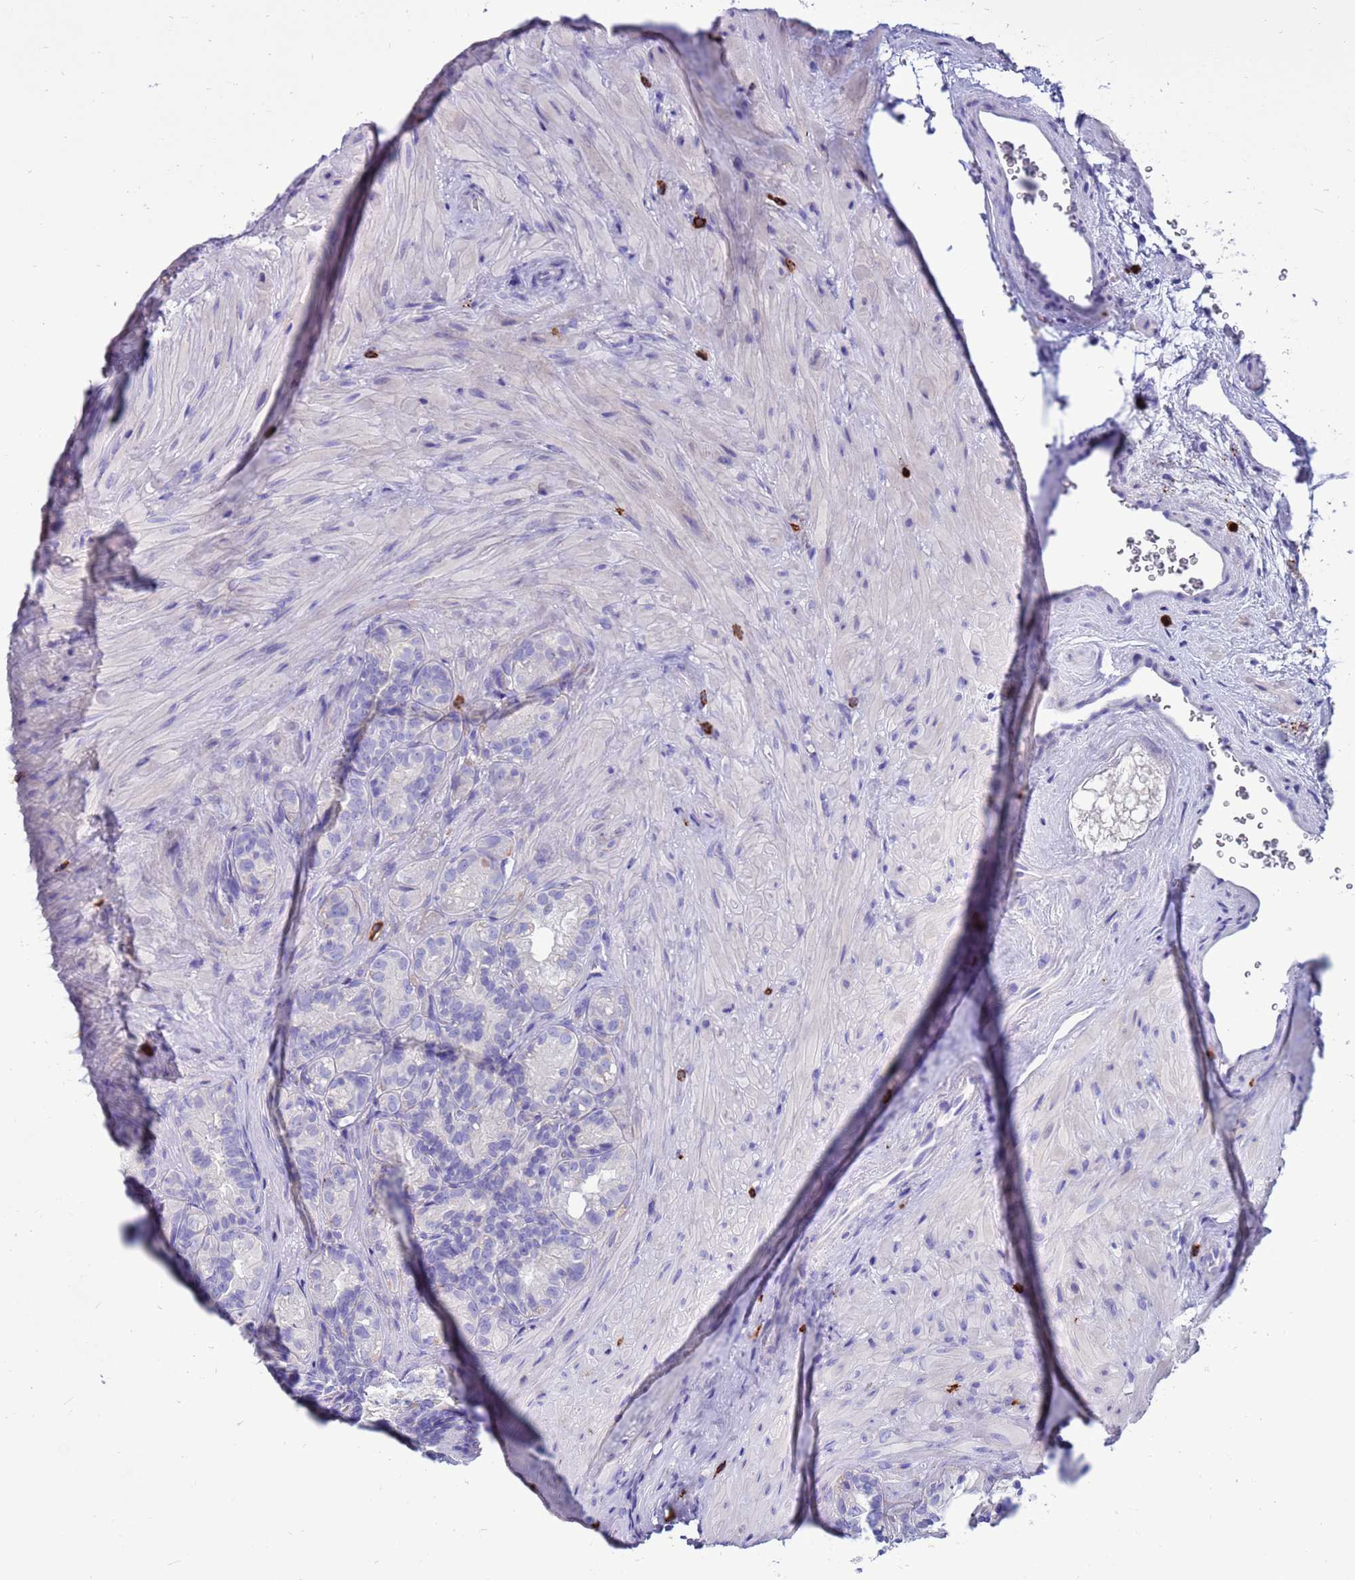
{"staining": {"intensity": "negative", "quantity": "none", "location": "none"}, "tissue": "seminal vesicle", "cell_type": "Glandular cells", "image_type": "normal", "snomed": [{"axis": "morphology", "description": "Normal tissue, NOS"}, {"axis": "topography", "description": "Seminal veicle"}], "caption": "Immunohistochemistry photomicrograph of normal seminal vesicle stained for a protein (brown), which exhibits no positivity in glandular cells. (Brightfield microscopy of DAB immunohistochemistry (IHC) at high magnification).", "gene": "PDE10A", "patient": {"sex": "male", "age": 60}}